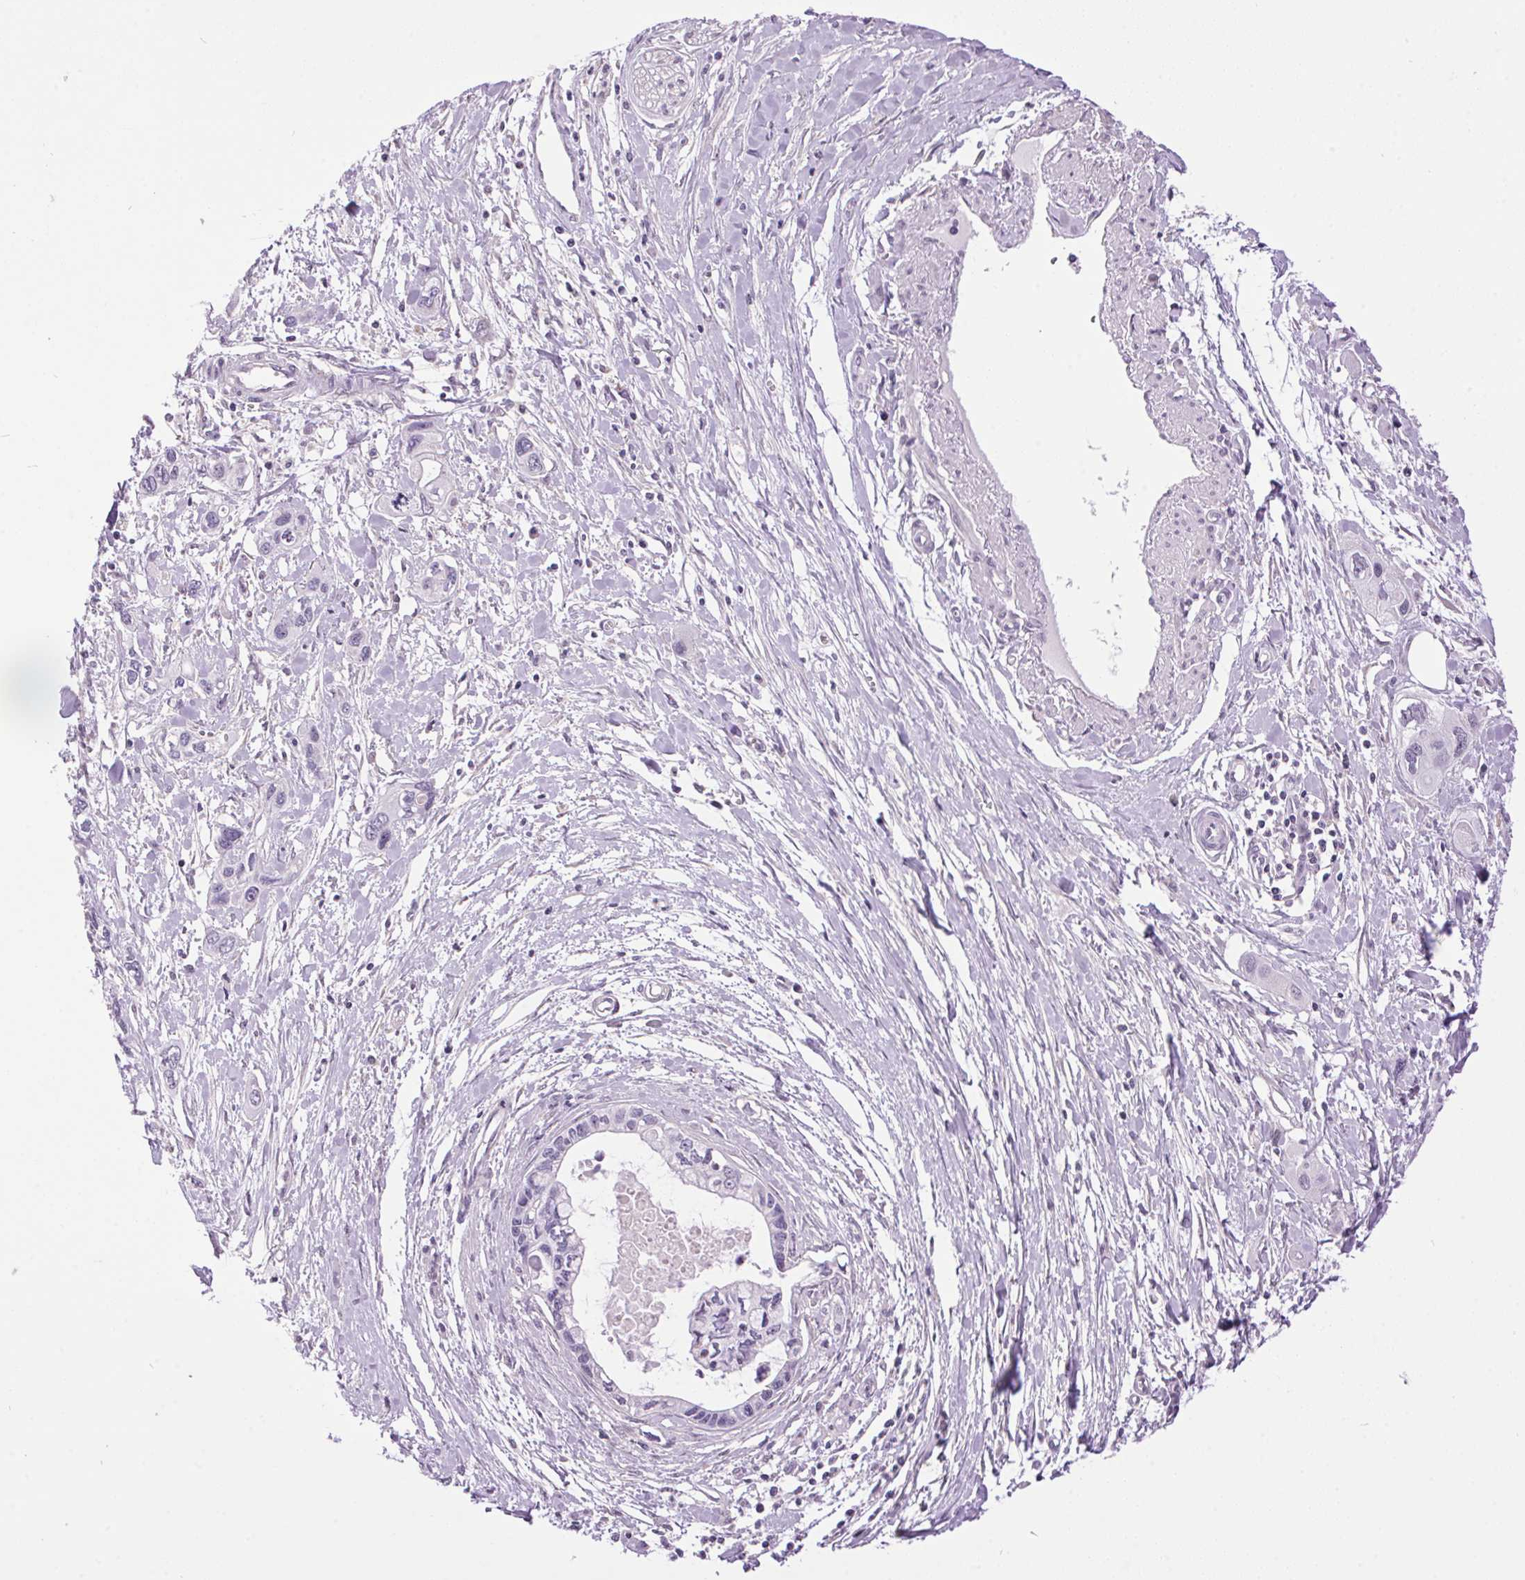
{"staining": {"intensity": "negative", "quantity": "none", "location": "none"}, "tissue": "pancreatic cancer", "cell_type": "Tumor cells", "image_type": "cancer", "snomed": [{"axis": "morphology", "description": "Adenocarcinoma, NOS"}, {"axis": "topography", "description": "Pancreas"}], "caption": "Adenocarcinoma (pancreatic) stained for a protein using immunohistochemistry displays no staining tumor cells.", "gene": "SMIM13", "patient": {"sex": "male", "age": 60}}